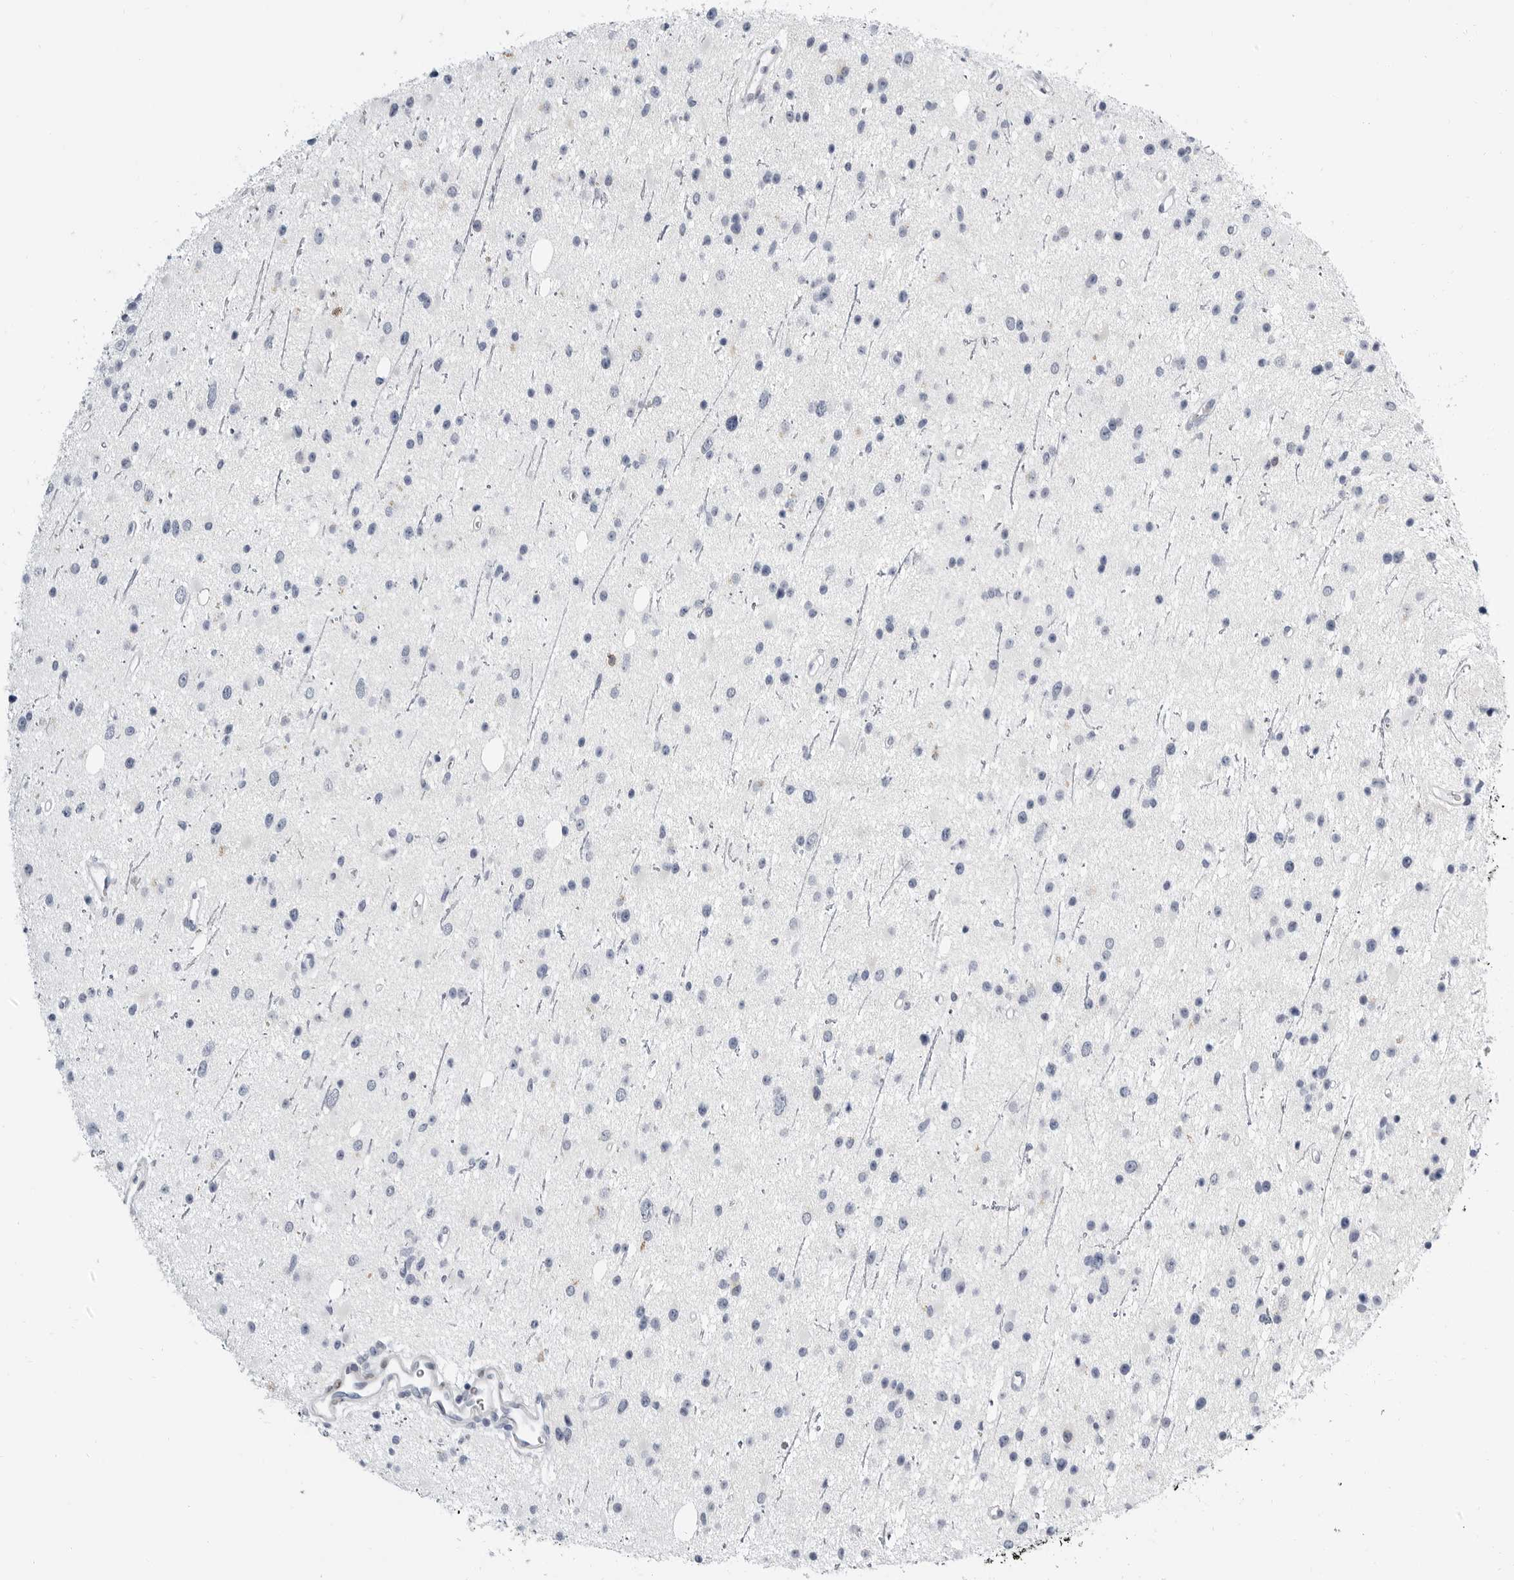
{"staining": {"intensity": "negative", "quantity": "none", "location": "none"}, "tissue": "glioma", "cell_type": "Tumor cells", "image_type": "cancer", "snomed": [{"axis": "morphology", "description": "Glioma, malignant, Low grade"}, {"axis": "topography", "description": "Cerebral cortex"}], "caption": "This micrograph is of malignant low-grade glioma stained with IHC to label a protein in brown with the nuclei are counter-stained blue. There is no expression in tumor cells.", "gene": "PLN", "patient": {"sex": "female", "age": 39}}